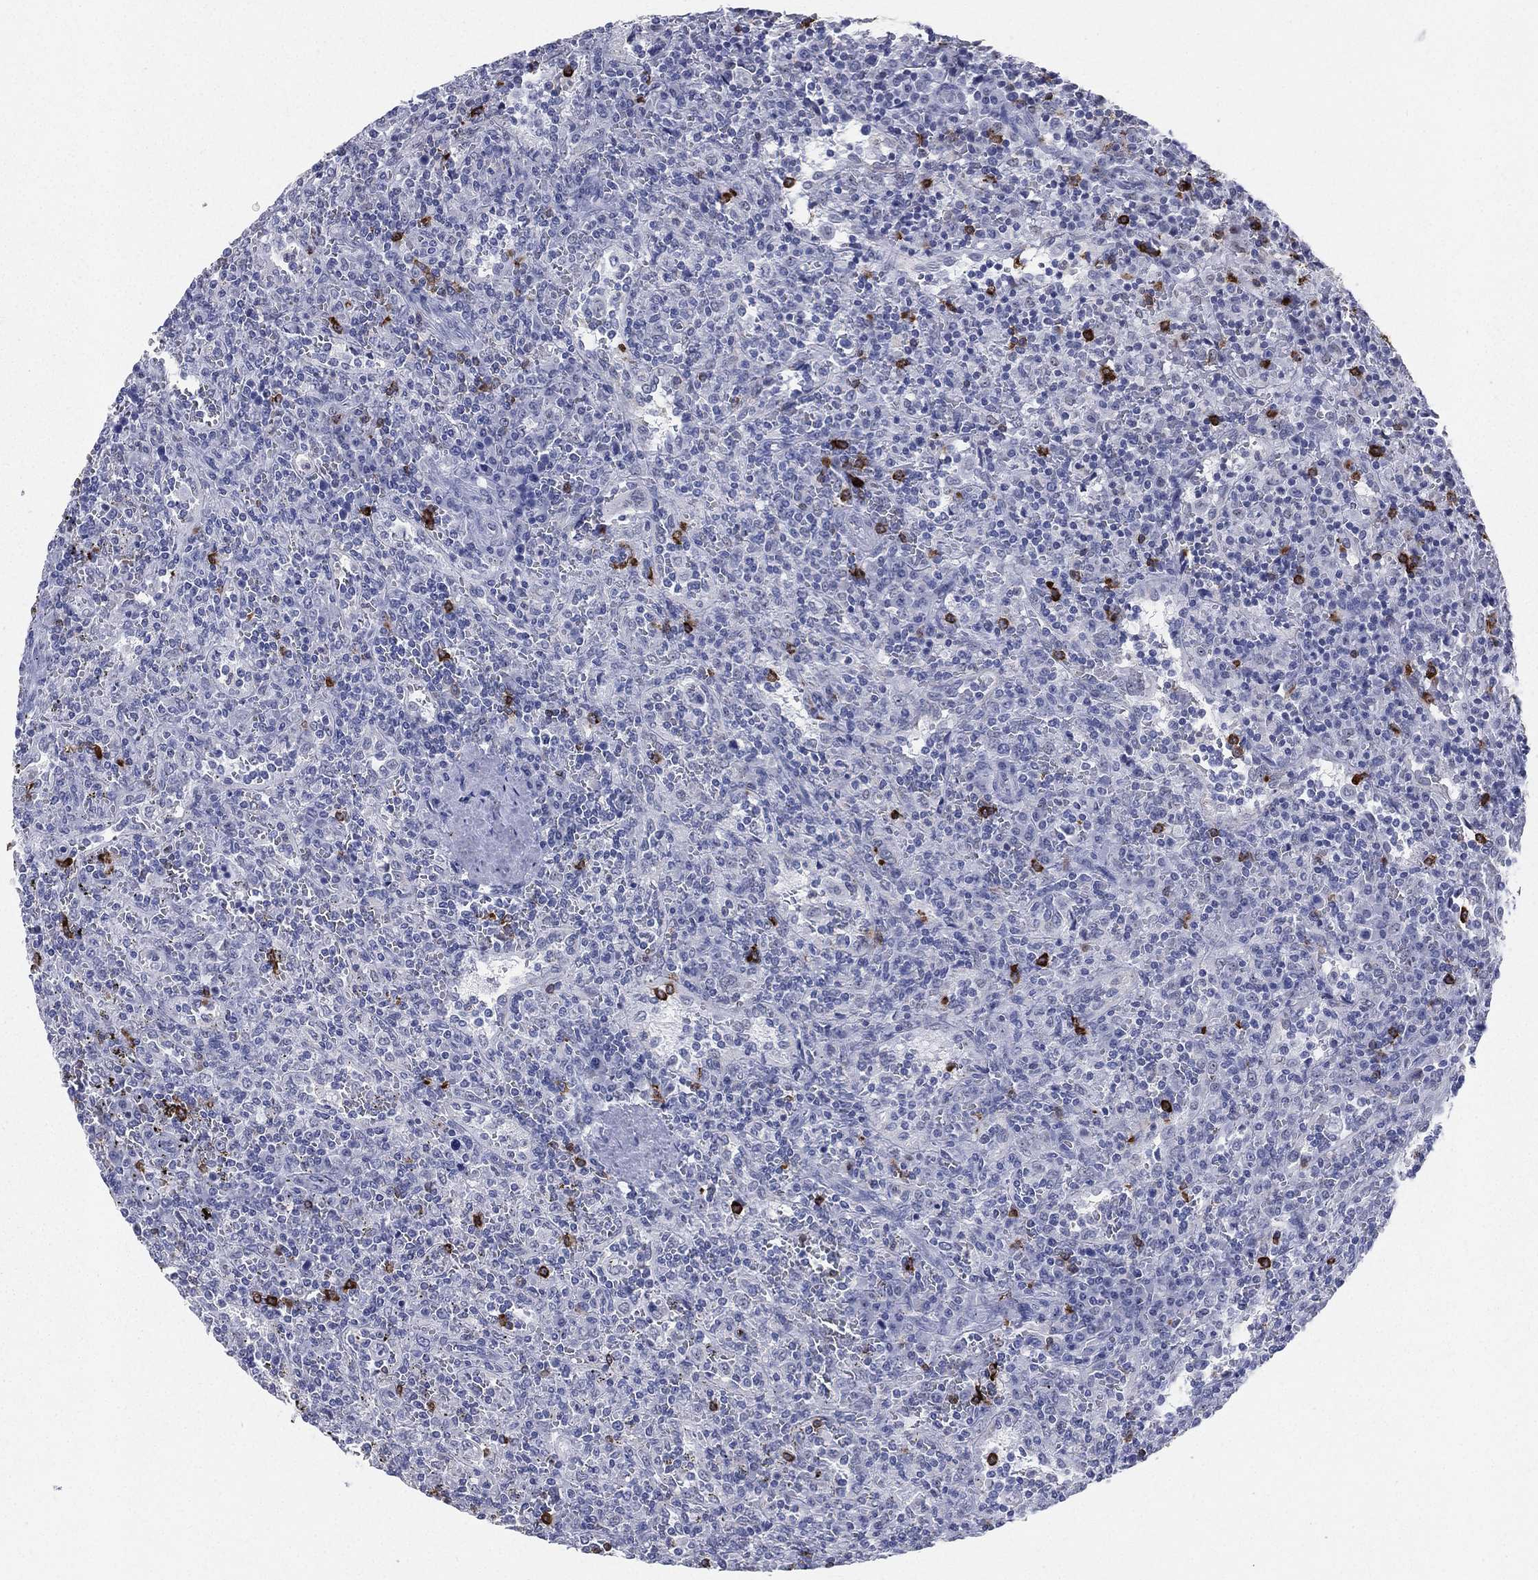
{"staining": {"intensity": "moderate", "quantity": "<25%", "location": "cytoplasmic/membranous"}, "tissue": "lymphoma", "cell_type": "Tumor cells", "image_type": "cancer", "snomed": [{"axis": "morphology", "description": "Malignant lymphoma, non-Hodgkin's type, Low grade"}, {"axis": "topography", "description": "Spleen"}], "caption": "Tumor cells display moderate cytoplasmic/membranous expression in approximately <25% of cells in lymphoma.", "gene": "CD22", "patient": {"sex": "male", "age": 62}}